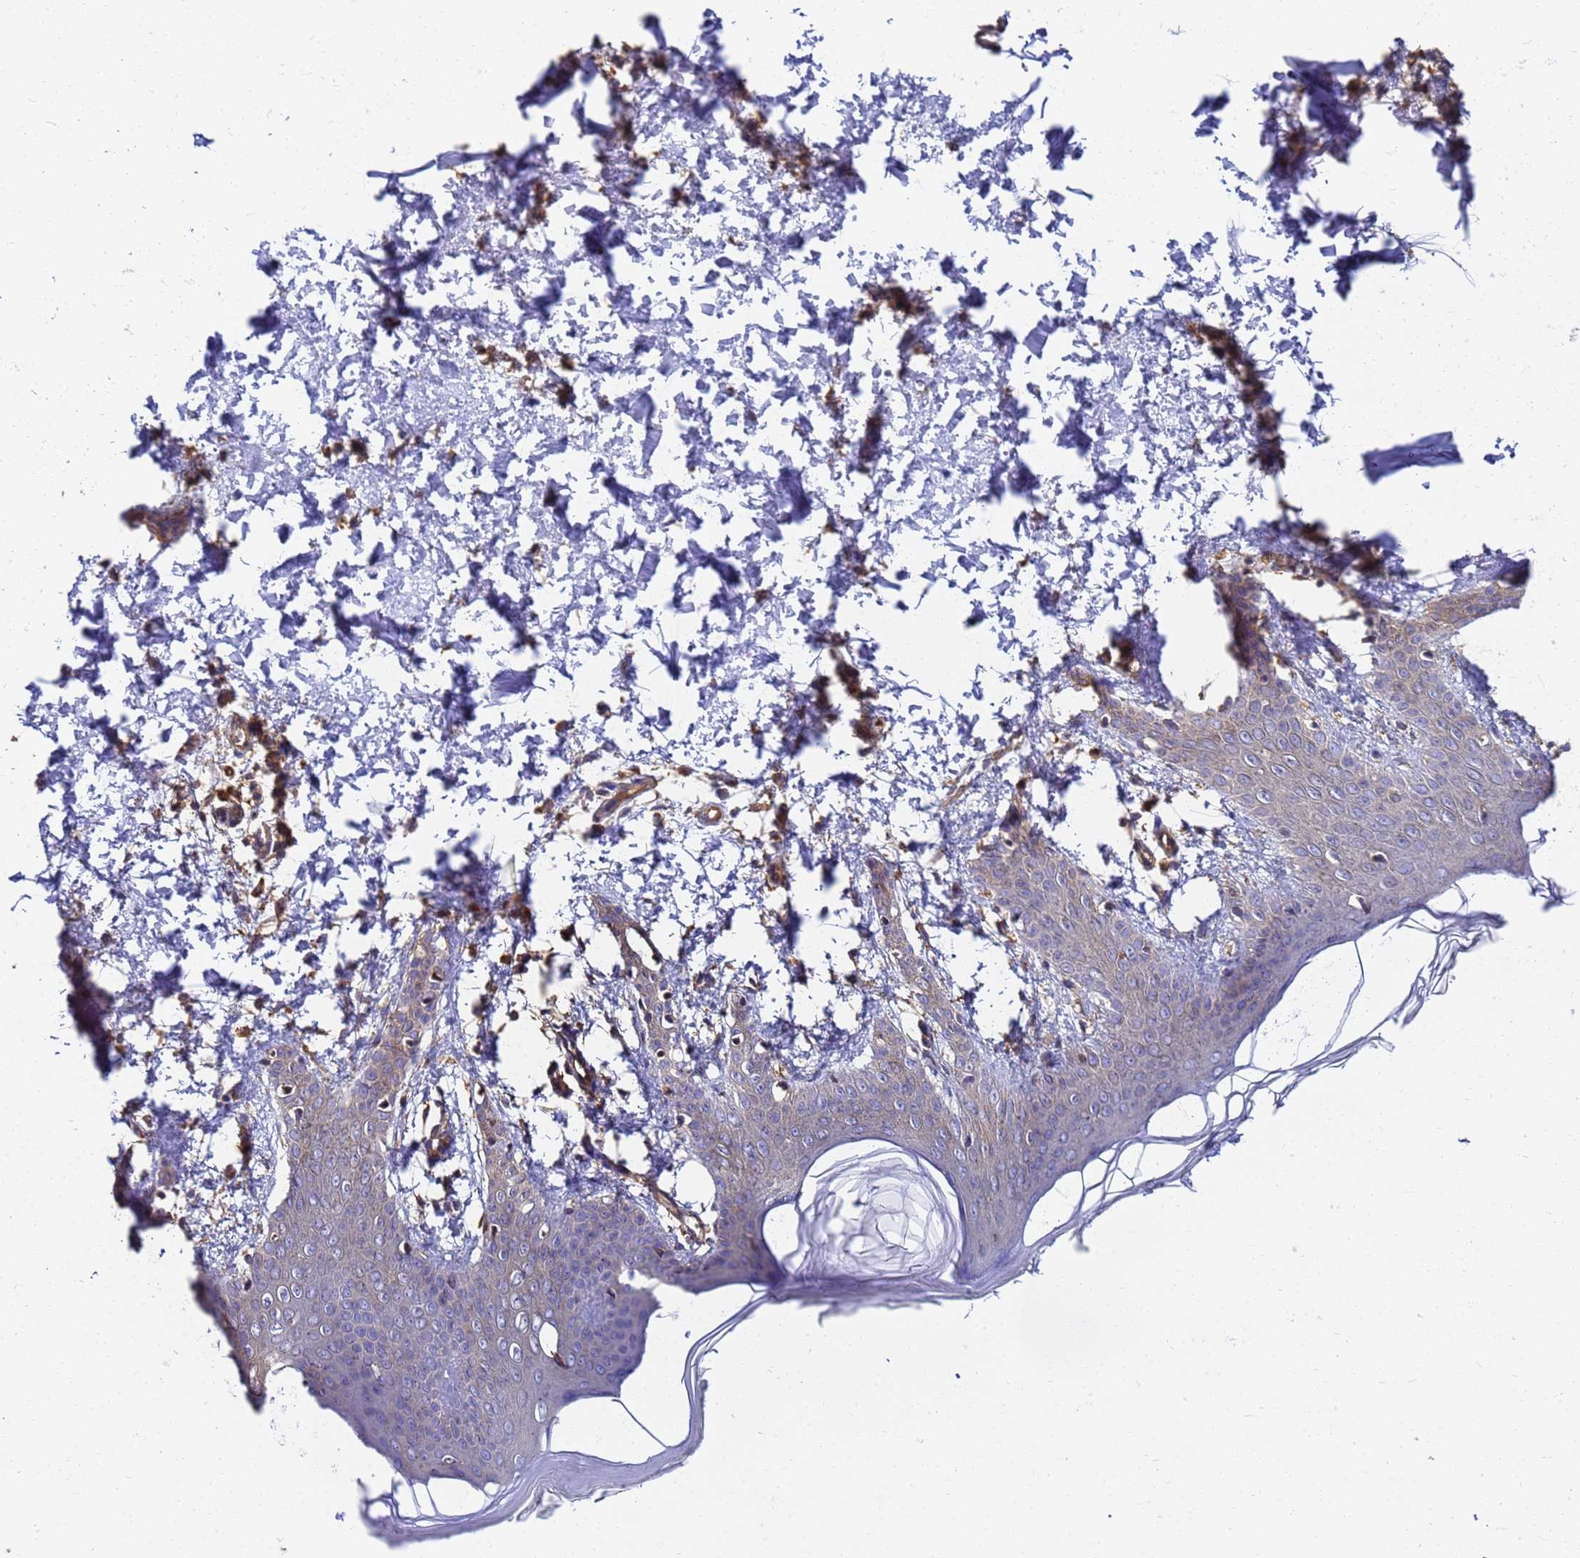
{"staining": {"intensity": "moderate", "quantity": ">75%", "location": "cytoplasmic/membranous"}, "tissue": "skin", "cell_type": "Fibroblasts", "image_type": "normal", "snomed": [{"axis": "morphology", "description": "Normal tissue, NOS"}, {"axis": "topography", "description": "Skin"}], "caption": "Moderate cytoplasmic/membranous positivity for a protein is present in approximately >75% of fibroblasts of unremarkable skin using immunohistochemistry (IHC).", "gene": "NME1", "patient": {"sex": "male", "age": 36}}